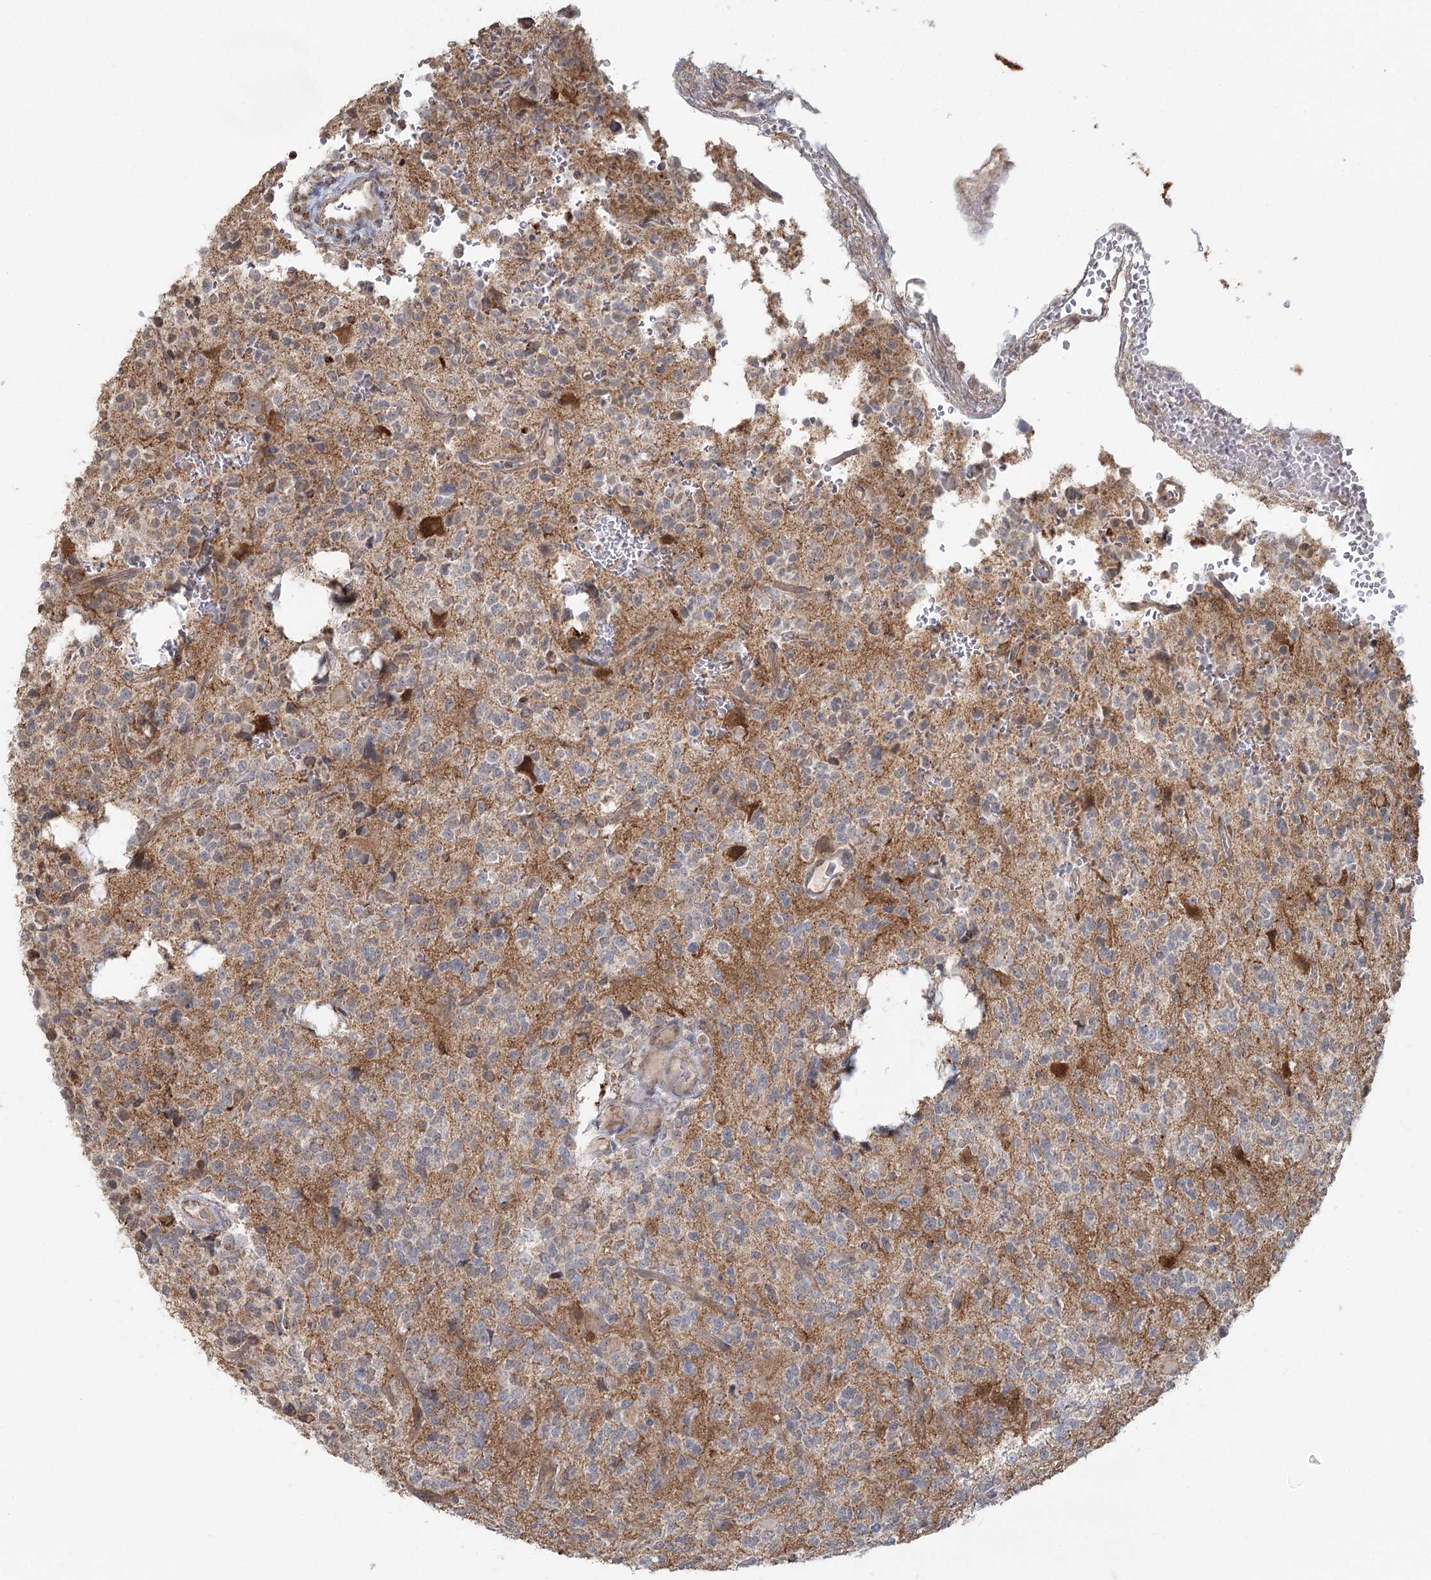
{"staining": {"intensity": "weak", "quantity": "25%-75%", "location": "cytoplasmic/membranous"}, "tissue": "glioma", "cell_type": "Tumor cells", "image_type": "cancer", "snomed": [{"axis": "morphology", "description": "Glioma, malignant, High grade"}, {"axis": "topography", "description": "Brain"}], "caption": "Immunohistochemical staining of glioma exhibits weak cytoplasmic/membranous protein positivity in approximately 25%-75% of tumor cells. The staining is performed using DAB (3,3'-diaminobenzidine) brown chromogen to label protein expression. The nuclei are counter-stained blue using hematoxylin.", "gene": "LACTB", "patient": {"sex": "female", "age": 62}}